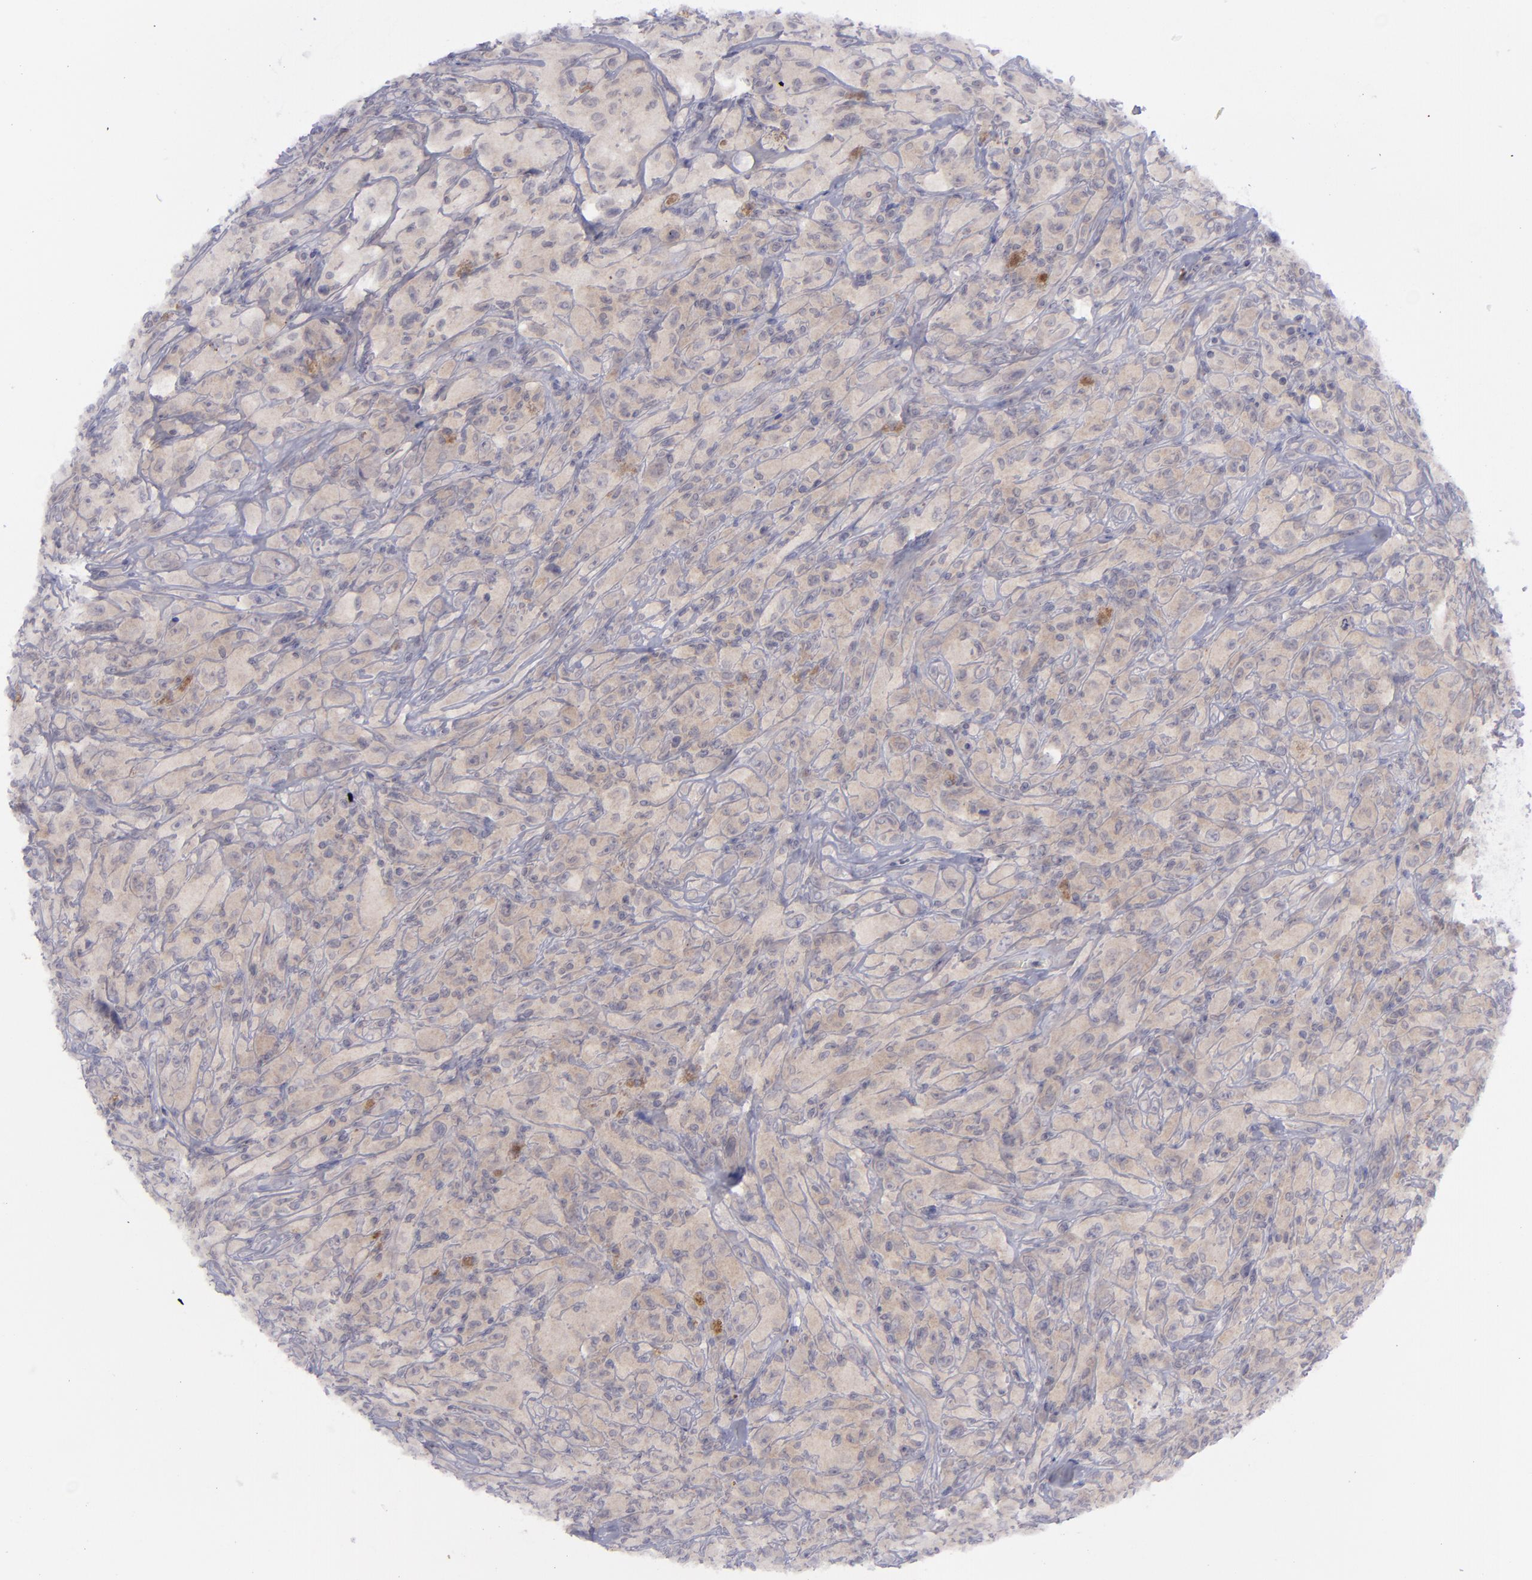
{"staining": {"intensity": "weak", "quantity": "25%-75%", "location": "cytoplasmic/membranous"}, "tissue": "glioma", "cell_type": "Tumor cells", "image_type": "cancer", "snomed": [{"axis": "morphology", "description": "Glioma, malignant, High grade"}, {"axis": "topography", "description": "Brain"}], "caption": "This is an image of immunohistochemistry staining of glioma, which shows weak expression in the cytoplasmic/membranous of tumor cells.", "gene": "EVPL", "patient": {"sex": "male", "age": 48}}